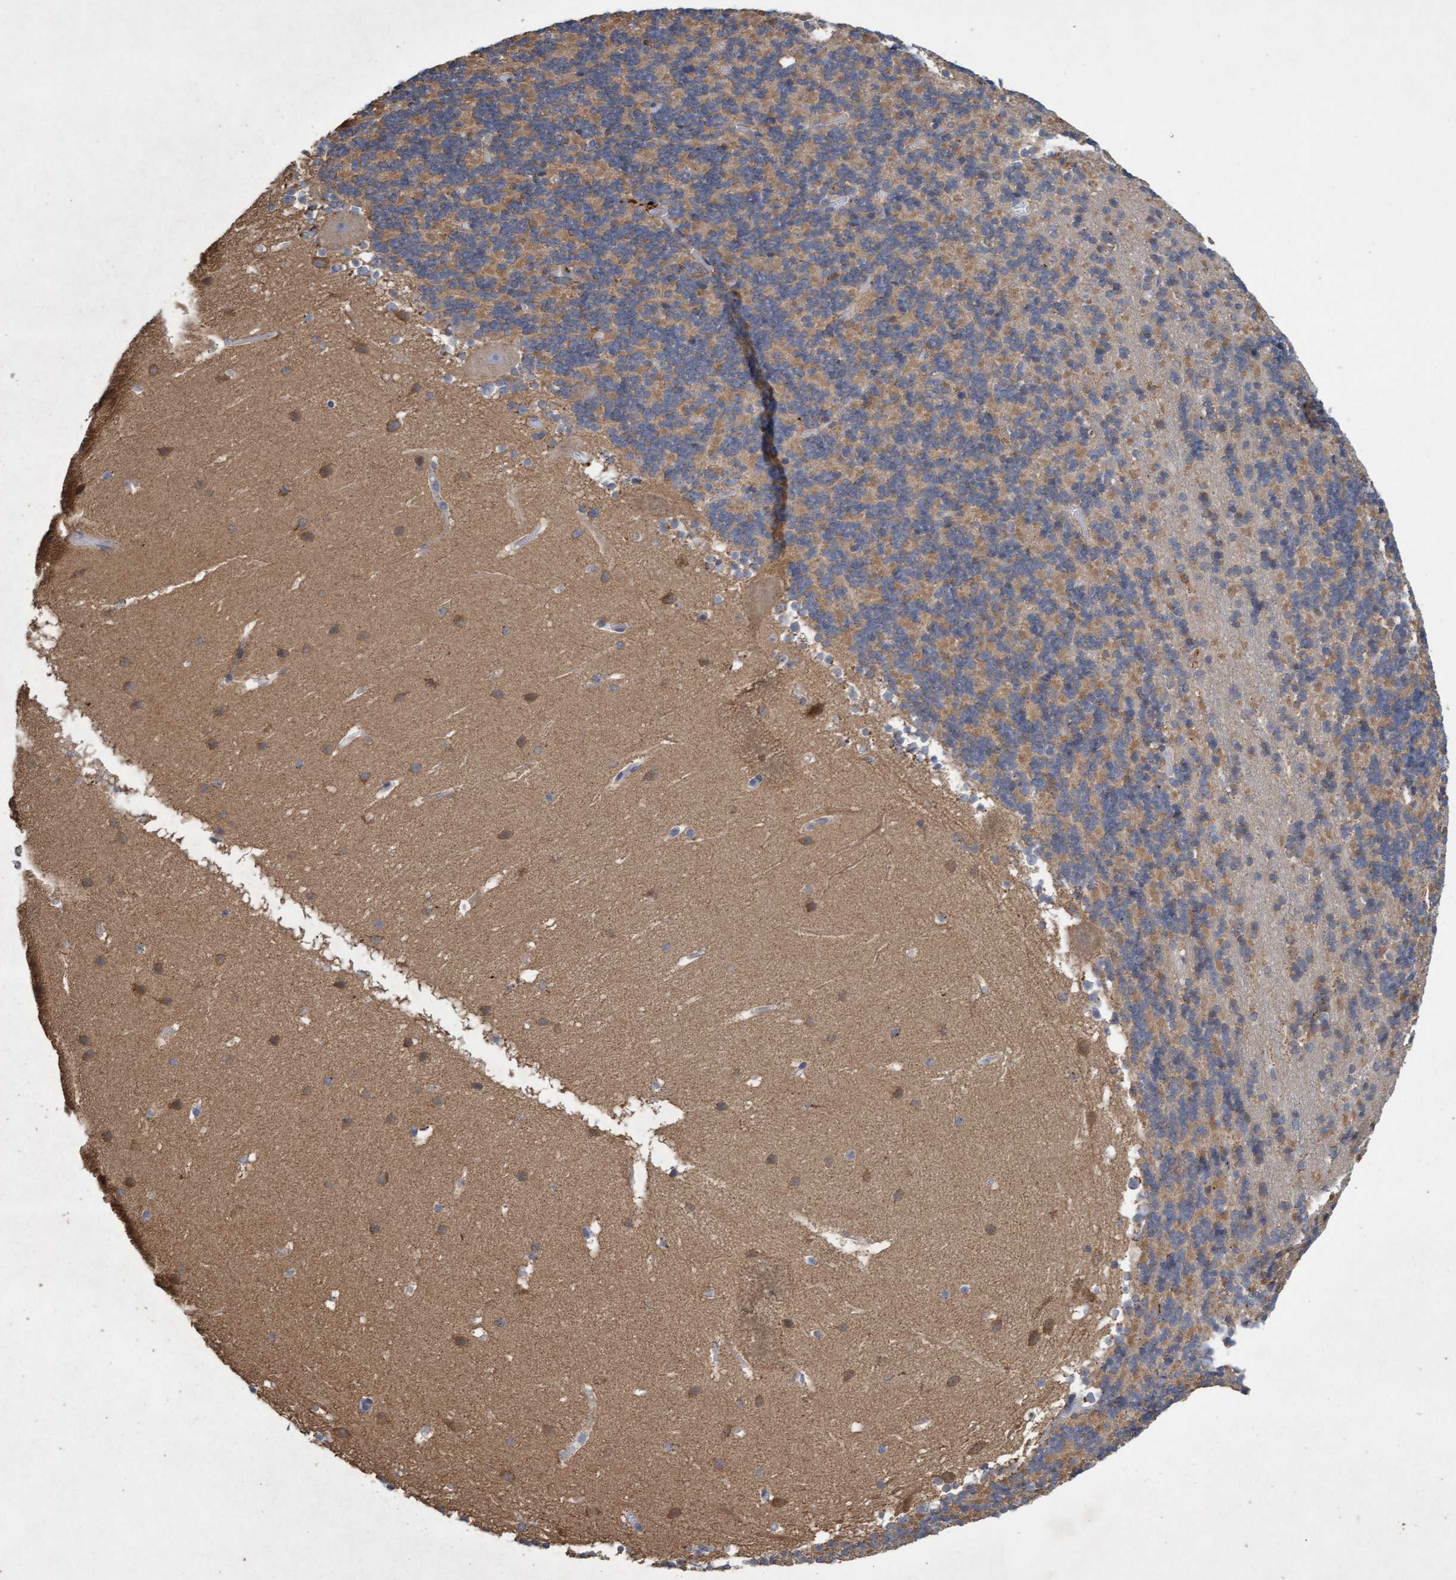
{"staining": {"intensity": "moderate", "quantity": "25%-75%", "location": "cytoplasmic/membranous"}, "tissue": "cerebellum", "cell_type": "Cells in granular layer", "image_type": "normal", "snomed": [{"axis": "morphology", "description": "Normal tissue, NOS"}, {"axis": "topography", "description": "Cerebellum"}], "caption": "Cells in granular layer demonstrate medium levels of moderate cytoplasmic/membranous staining in about 25%-75% of cells in benign human cerebellum. (DAB (3,3'-diaminobenzidine) IHC, brown staining for protein, blue staining for nuclei).", "gene": "ATPAF2", "patient": {"sex": "male", "age": 45}}